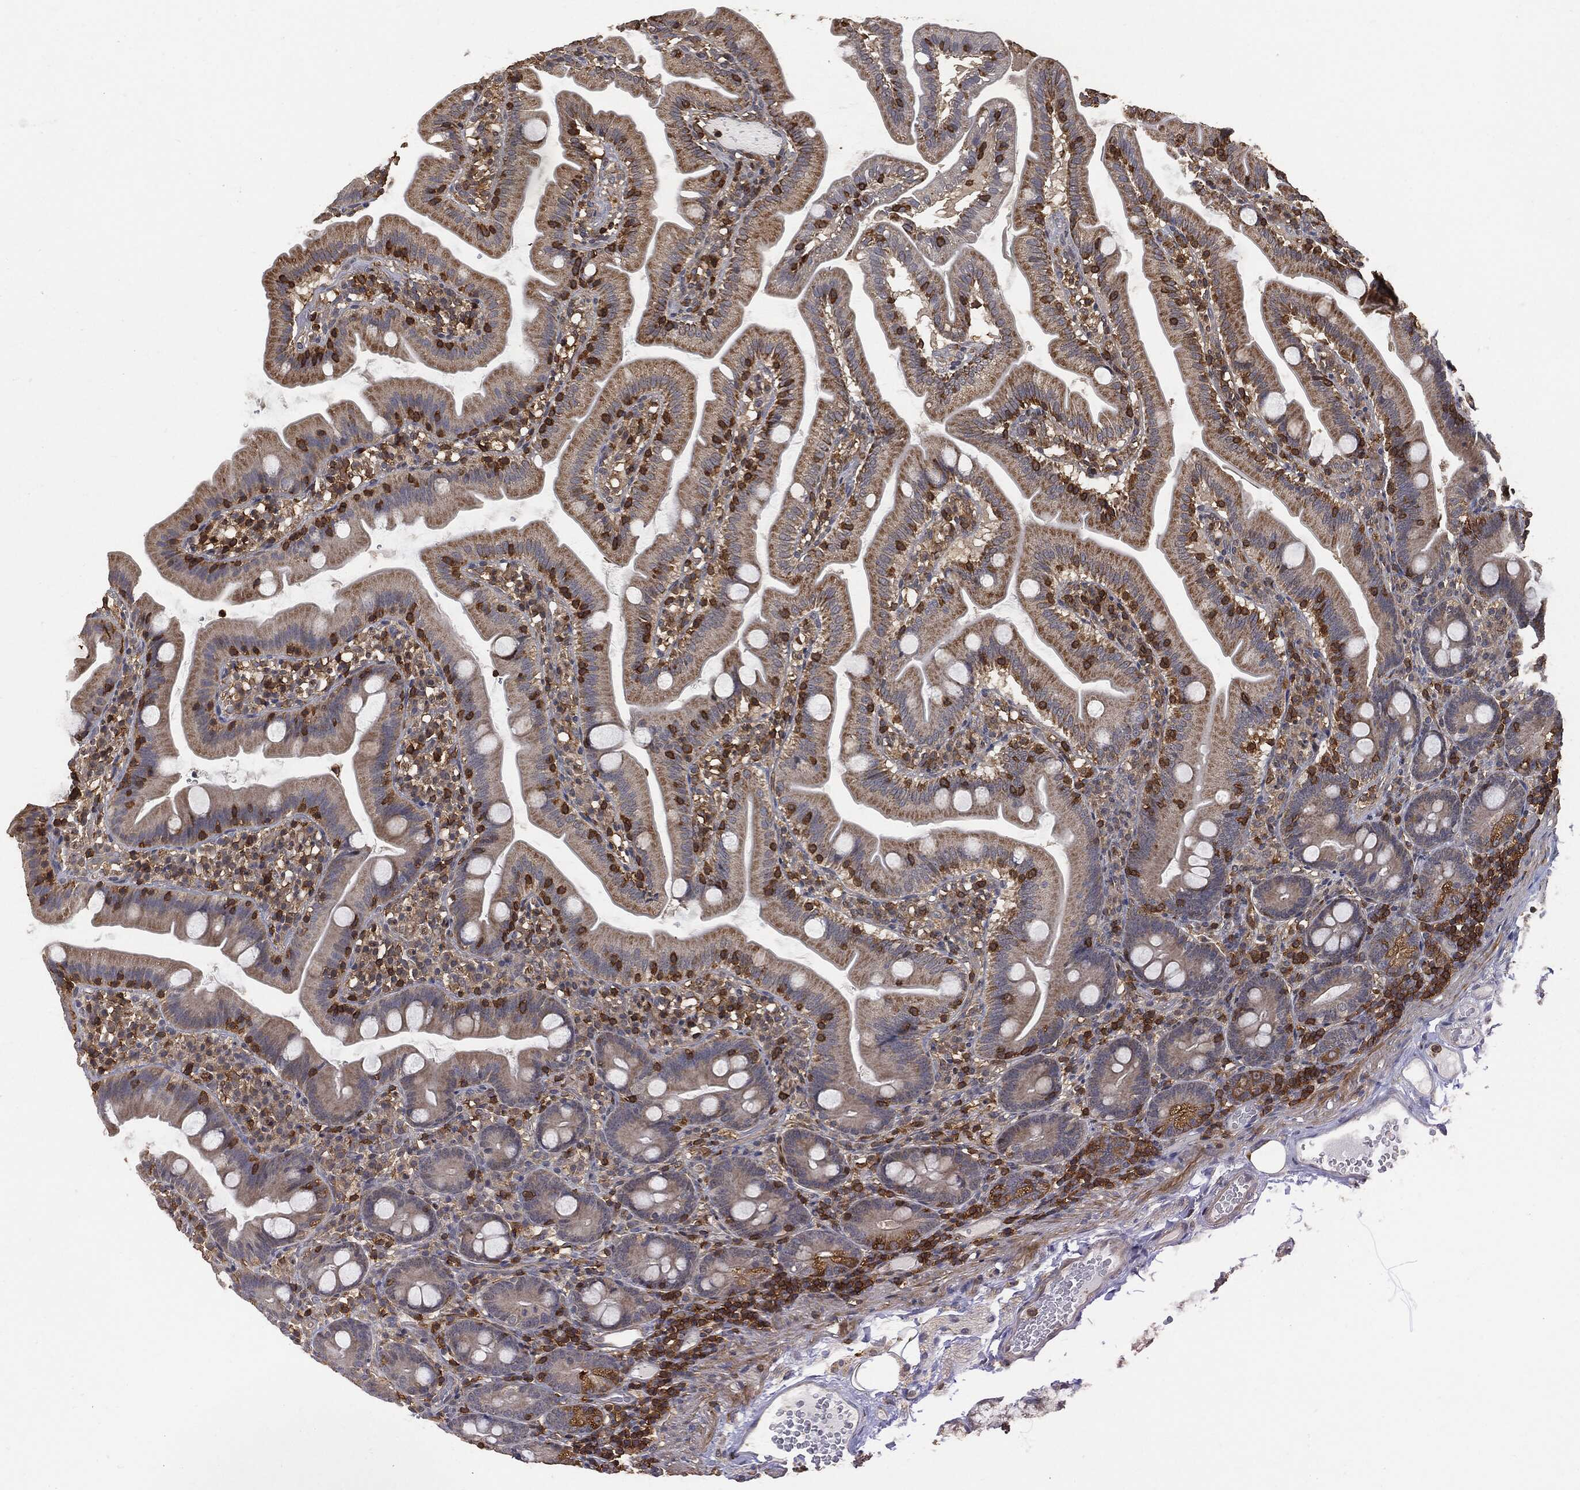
{"staining": {"intensity": "moderate", "quantity": ">75%", "location": "cytoplasmic/membranous"}, "tissue": "duodenum", "cell_type": "Glandular cells", "image_type": "normal", "snomed": [{"axis": "morphology", "description": "Normal tissue, NOS"}, {"axis": "topography", "description": "Duodenum"}], "caption": "Immunohistochemistry staining of unremarkable duodenum, which demonstrates medium levels of moderate cytoplasmic/membranous expression in about >75% of glandular cells indicating moderate cytoplasmic/membranous protein positivity. The staining was performed using DAB (3,3'-diaminobenzidine) (brown) for protein detection and nuclei were counterstained in hematoxylin (blue).", "gene": "PSMB10", "patient": {"sex": "female", "age": 67}}